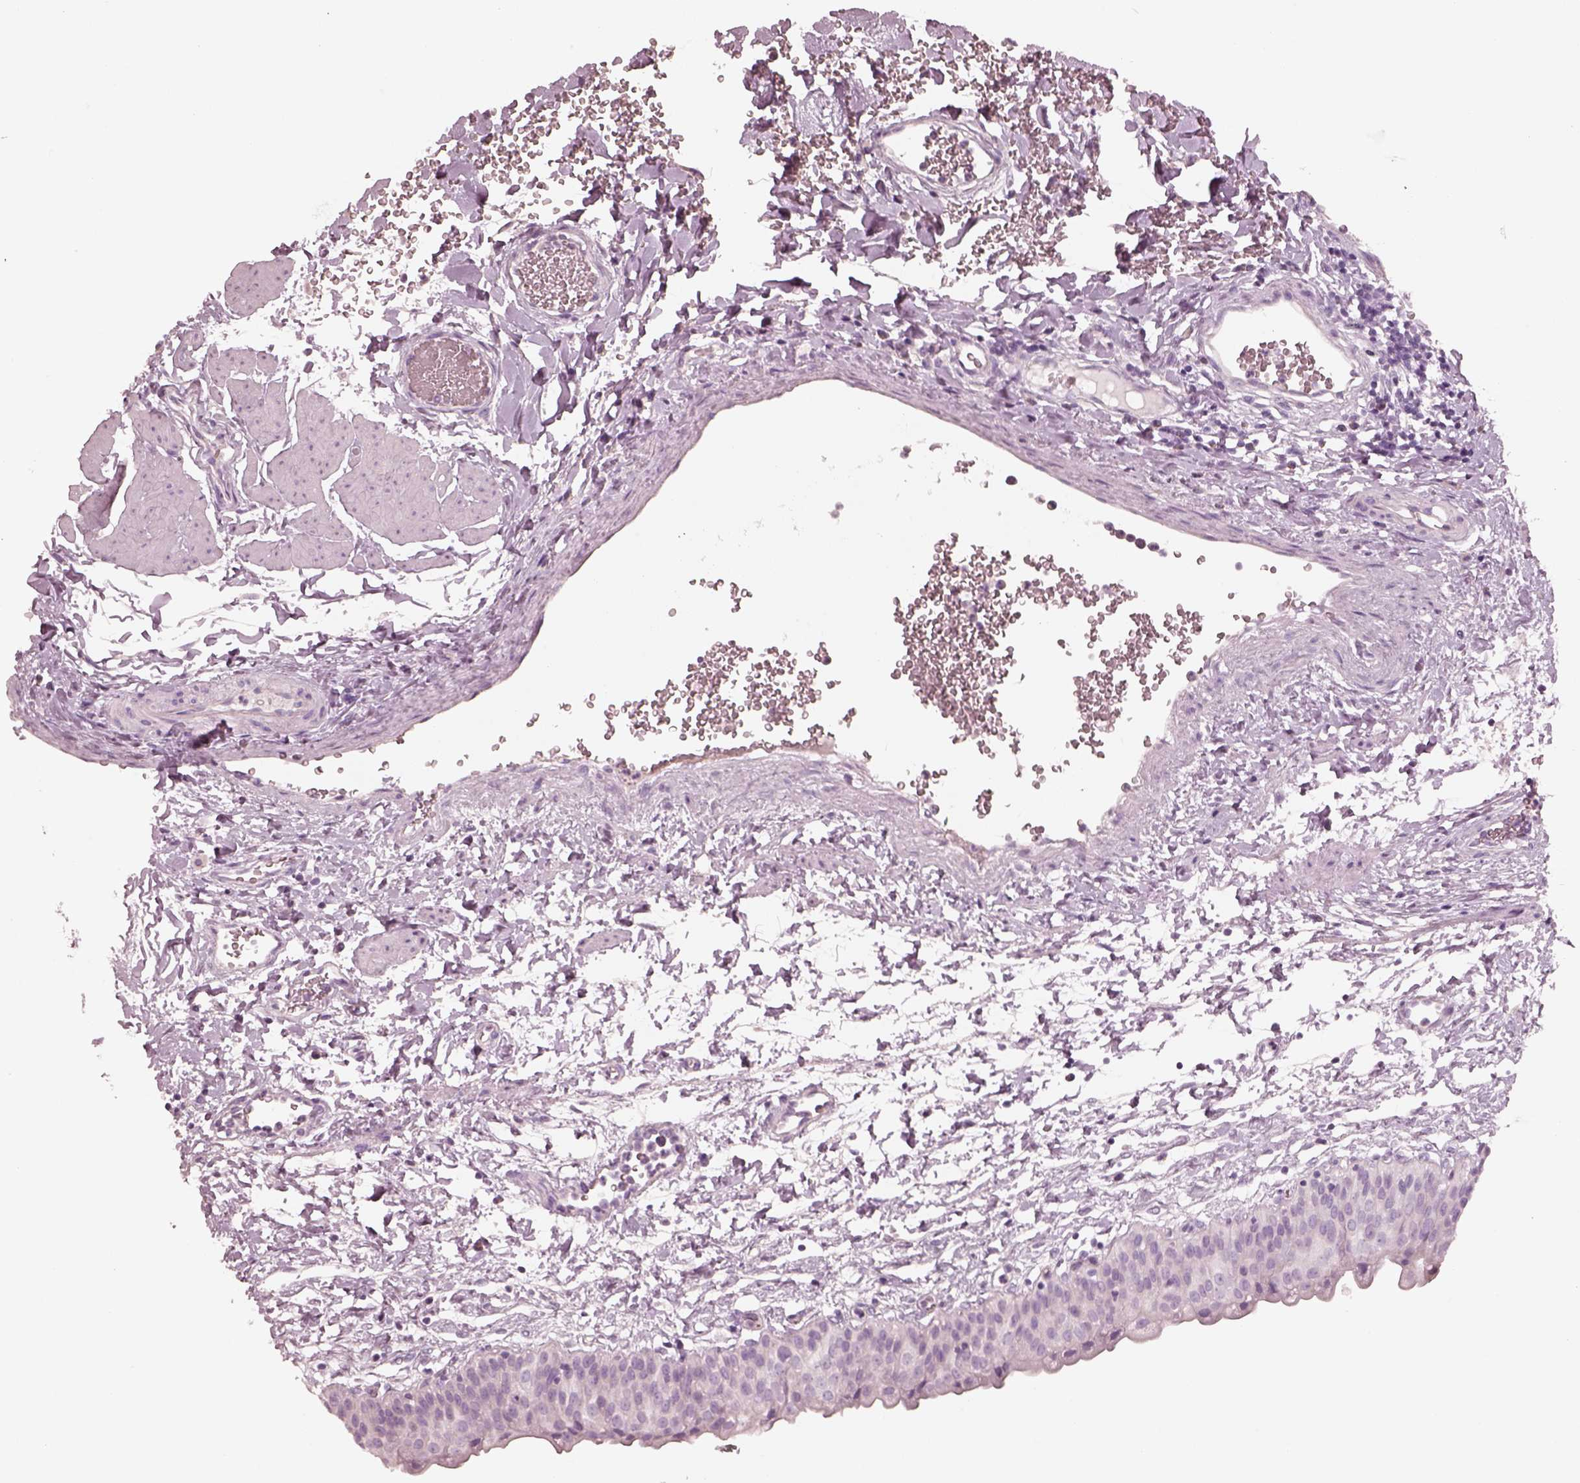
{"staining": {"intensity": "negative", "quantity": "none", "location": "none"}, "tissue": "urinary bladder", "cell_type": "Urothelial cells", "image_type": "normal", "snomed": [{"axis": "morphology", "description": "Normal tissue, NOS"}, {"axis": "topography", "description": "Urinary bladder"}], "caption": "This image is of unremarkable urinary bladder stained with IHC to label a protein in brown with the nuclei are counter-stained blue. There is no expression in urothelial cells. The staining is performed using DAB (3,3'-diaminobenzidine) brown chromogen with nuclei counter-stained in using hematoxylin.", "gene": "ZP4", "patient": {"sex": "male", "age": 55}}